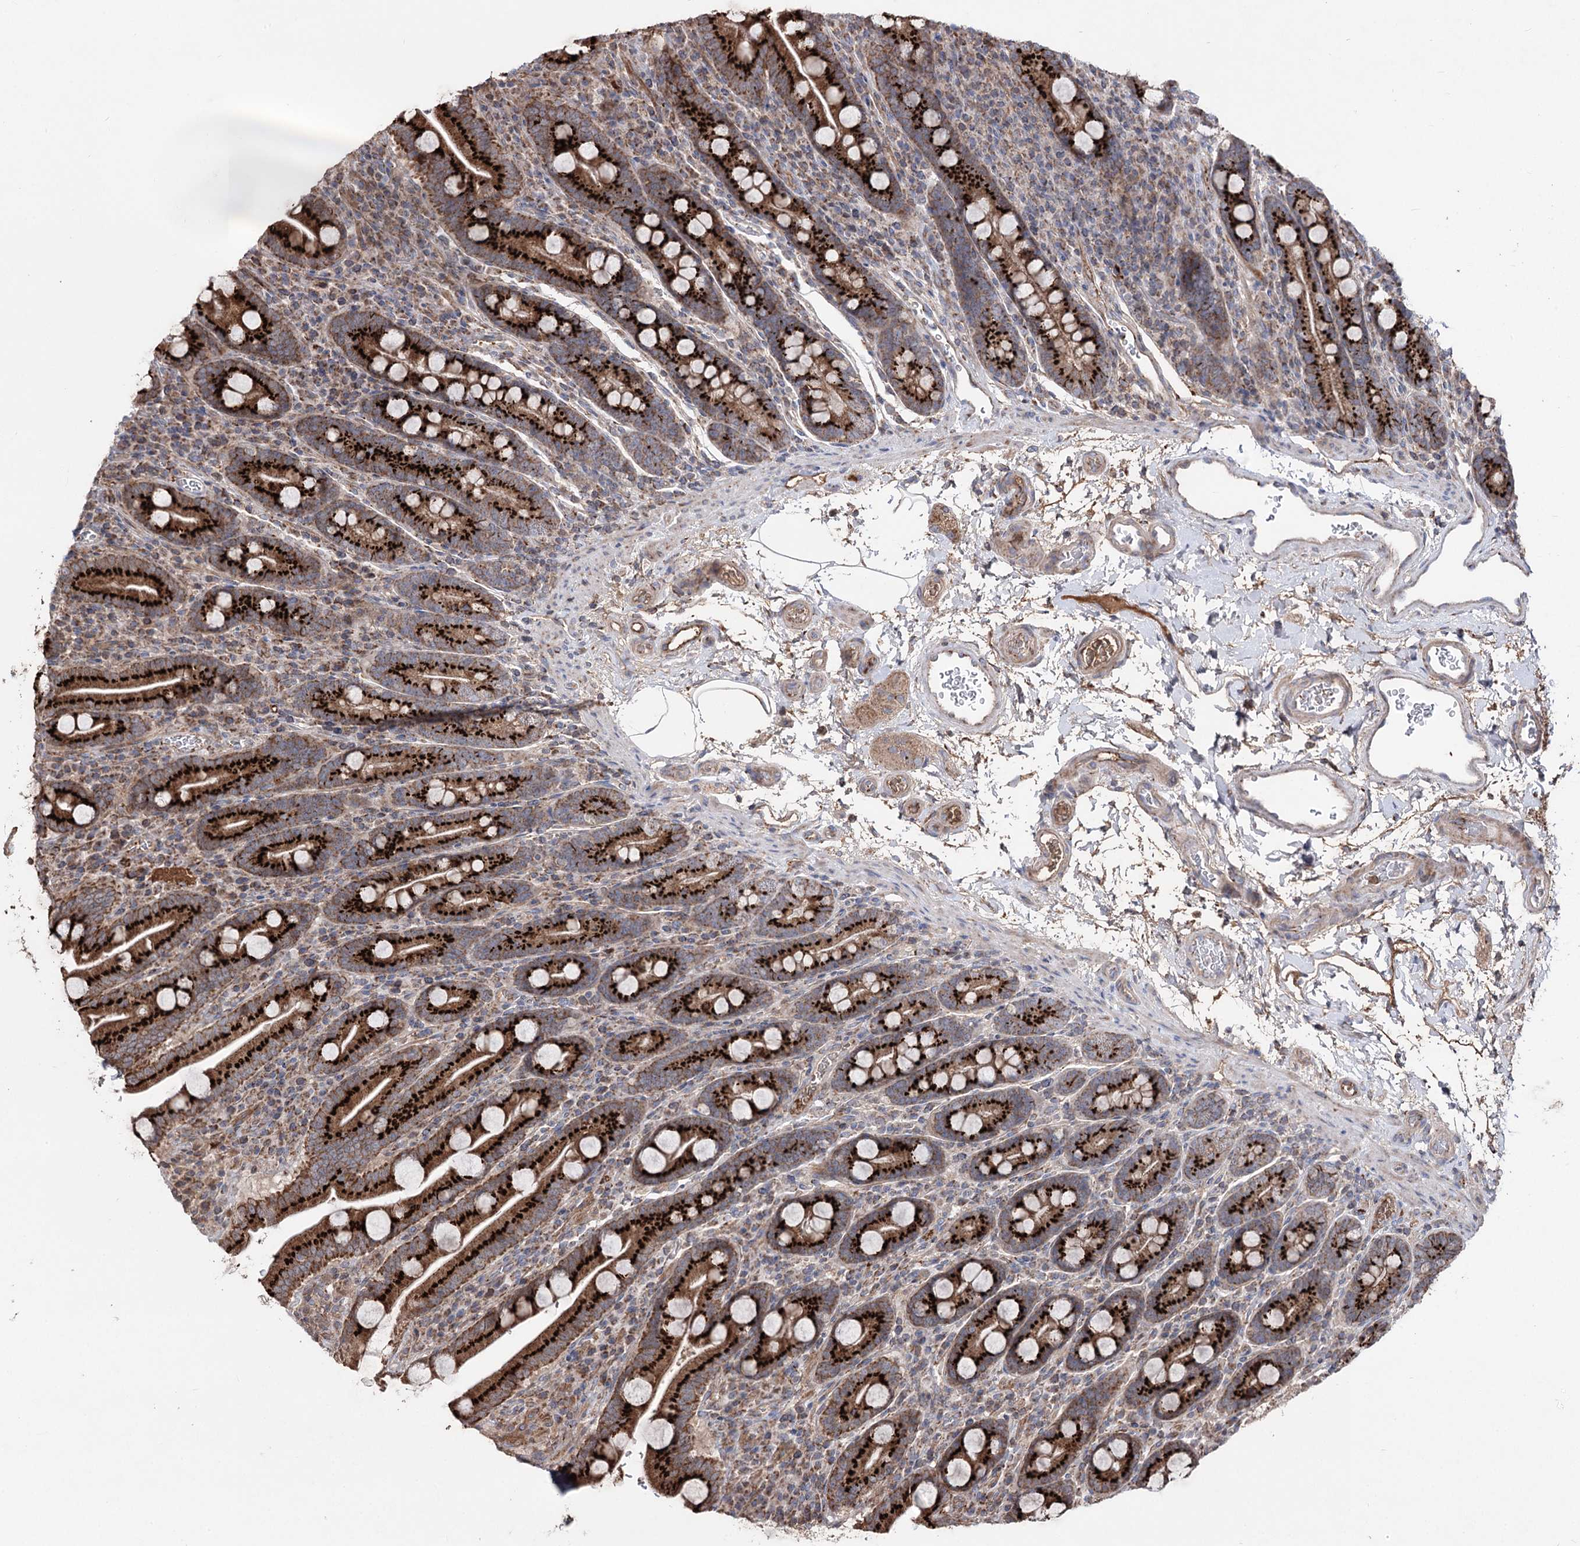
{"staining": {"intensity": "strong", "quantity": ">75%", "location": "cytoplasmic/membranous"}, "tissue": "duodenum", "cell_type": "Glandular cells", "image_type": "normal", "snomed": [{"axis": "morphology", "description": "Normal tissue, NOS"}, {"axis": "topography", "description": "Duodenum"}], "caption": "Protein expression analysis of unremarkable duodenum demonstrates strong cytoplasmic/membranous expression in approximately >75% of glandular cells.", "gene": "ARHGAP20", "patient": {"sex": "male", "age": 35}}